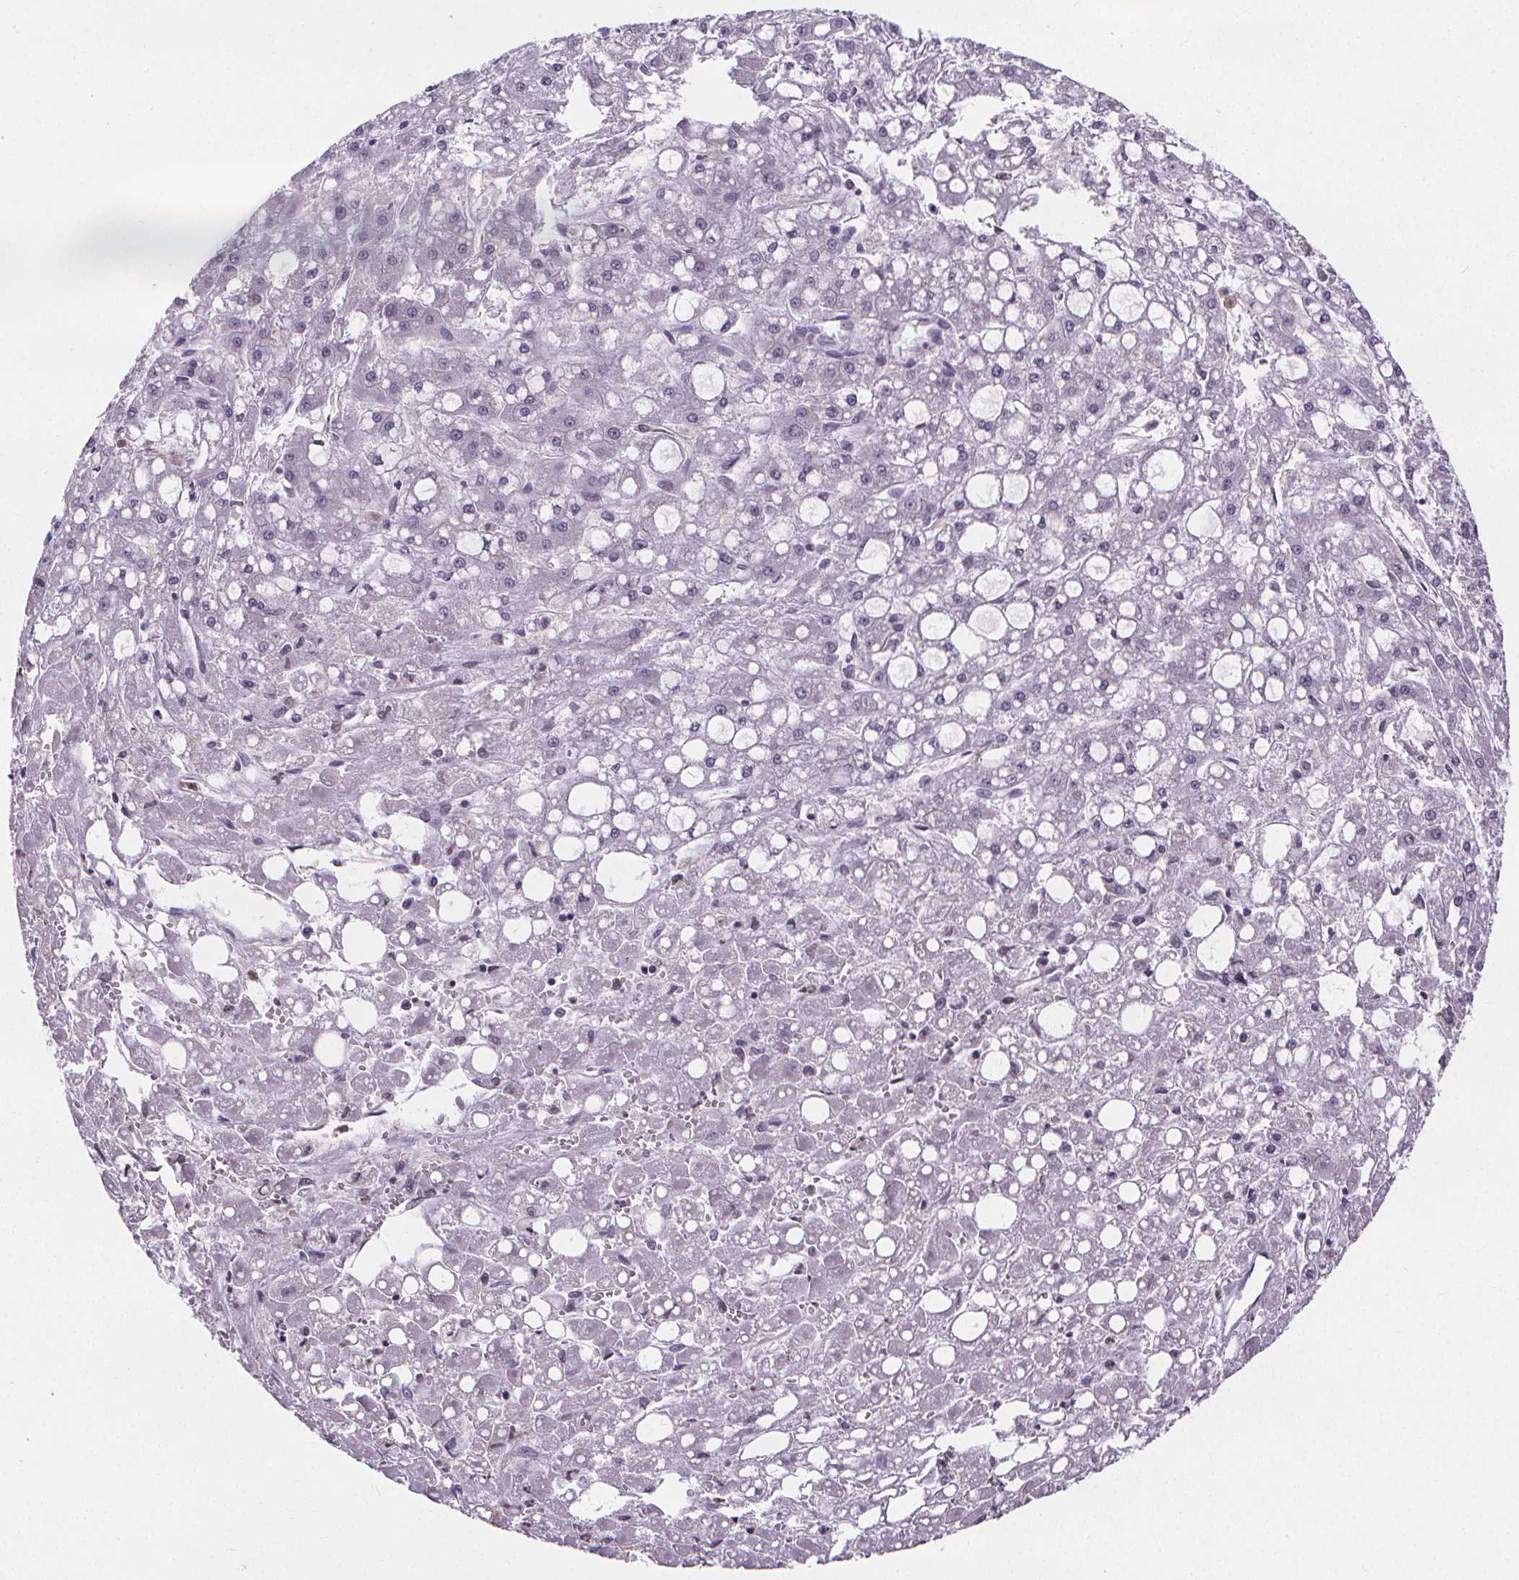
{"staining": {"intensity": "negative", "quantity": "none", "location": "none"}, "tissue": "liver cancer", "cell_type": "Tumor cells", "image_type": "cancer", "snomed": [{"axis": "morphology", "description": "Carcinoma, Hepatocellular, NOS"}, {"axis": "topography", "description": "Liver"}], "caption": "DAB (3,3'-diaminobenzidine) immunohistochemical staining of human liver cancer (hepatocellular carcinoma) displays no significant positivity in tumor cells.", "gene": "ATP6V1D", "patient": {"sex": "male", "age": 67}}